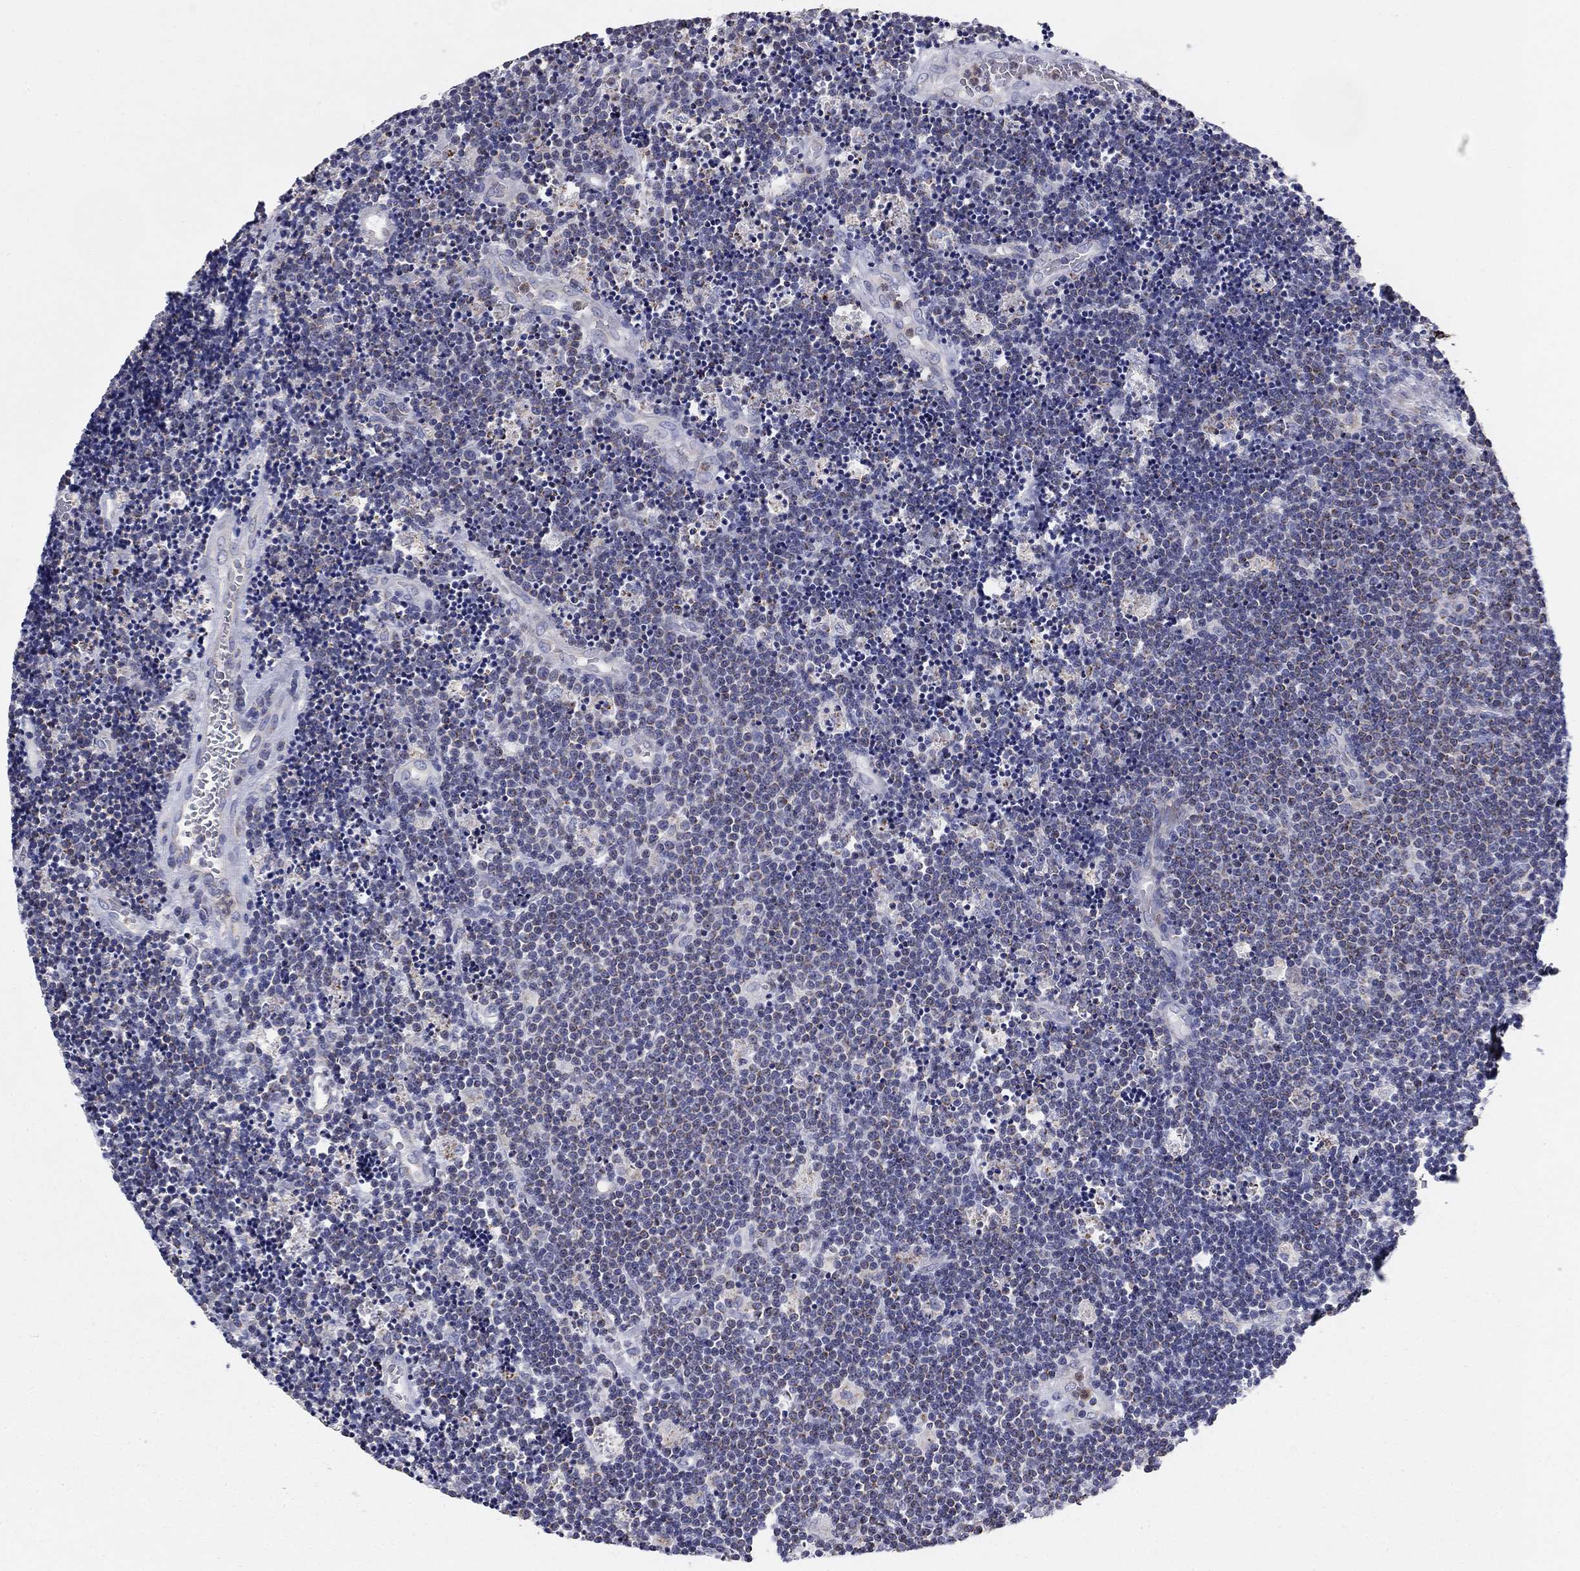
{"staining": {"intensity": "weak", "quantity": "<25%", "location": "cytoplasmic/membranous"}, "tissue": "lymphoma", "cell_type": "Tumor cells", "image_type": "cancer", "snomed": [{"axis": "morphology", "description": "Malignant lymphoma, non-Hodgkin's type, Low grade"}, {"axis": "topography", "description": "Brain"}], "caption": "DAB immunohistochemical staining of low-grade malignant lymphoma, non-Hodgkin's type demonstrates no significant positivity in tumor cells.", "gene": "NDUFA4L2", "patient": {"sex": "female", "age": 66}}